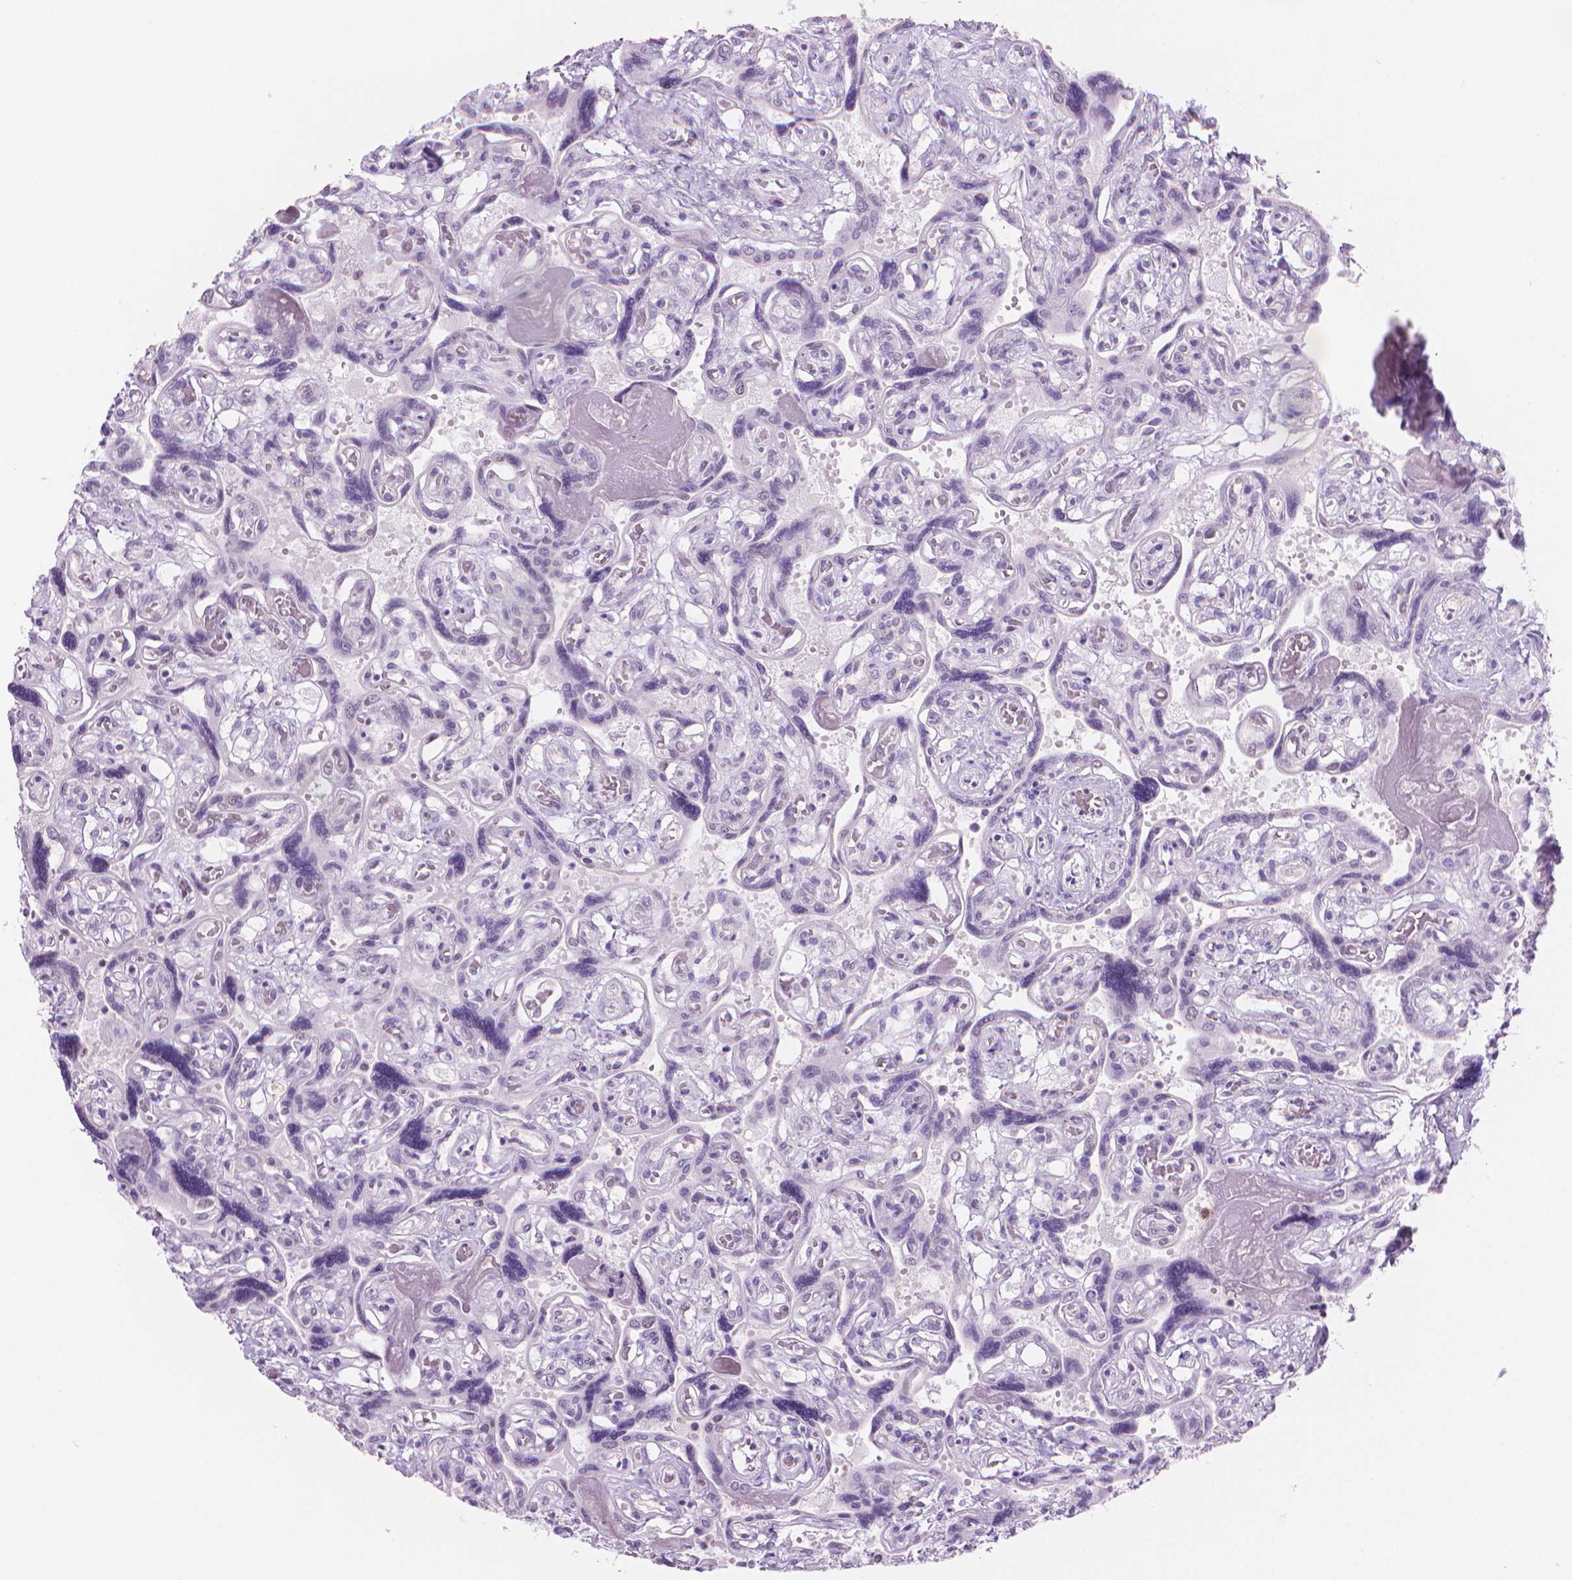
{"staining": {"intensity": "negative", "quantity": "none", "location": "none"}, "tissue": "placenta", "cell_type": "Decidual cells", "image_type": "normal", "snomed": [{"axis": "morphology", "description": "Normal tissue, NOS"}, {"axis": "topography", "description": "Placenta"}], "caption": "This is an immunohistochemistry histopathology image of benign placenta. There is no positivity in decidual cells.", "gene": "ENSG00000187186", "patient": {"sex": "female", "age": 32}}